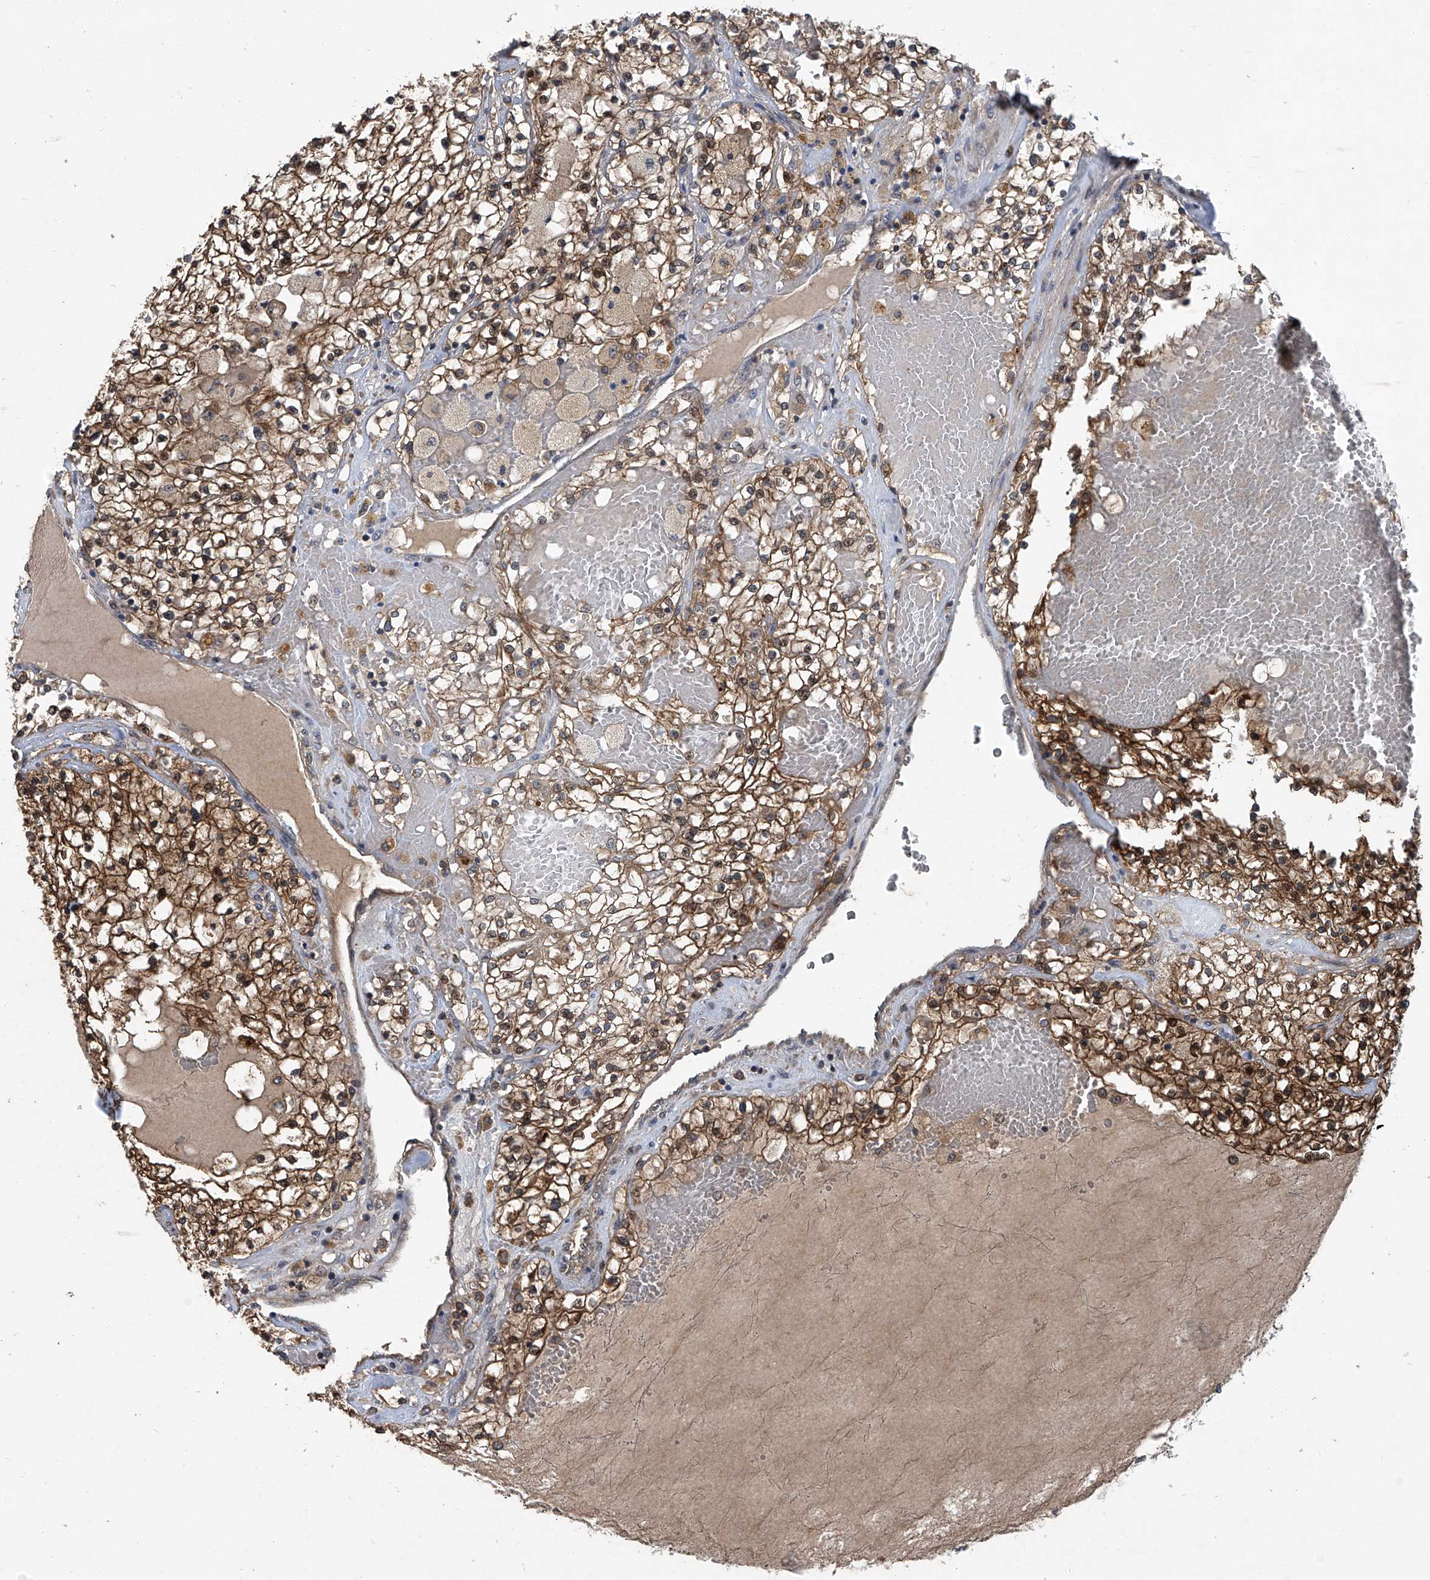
{"staining": {"intensity": "moderate", "quantity": ">75%", "location": "cytoplasmic/membranous,nuclear"}, "tissue": "renal cancer", "cell_type": "Tumor cells", "image_type": "cancer", "snomed": [{"axis": "morphology", "description": "Normal tissue, NOS"}, {"axis": "morphology", "description": "Adenocarcinoma, NOS"}, {"axis": "topography", "description": "Kidney"}], "caption": "About >75% of tumor cells in human renal cancer reveal moderate cytoplasmic/membranous and nuclear protein expression as visualized by brown immunohistochemical staining.", "gene": "ANKRD34A", "patient": {"sex": "male", "age": 68}}